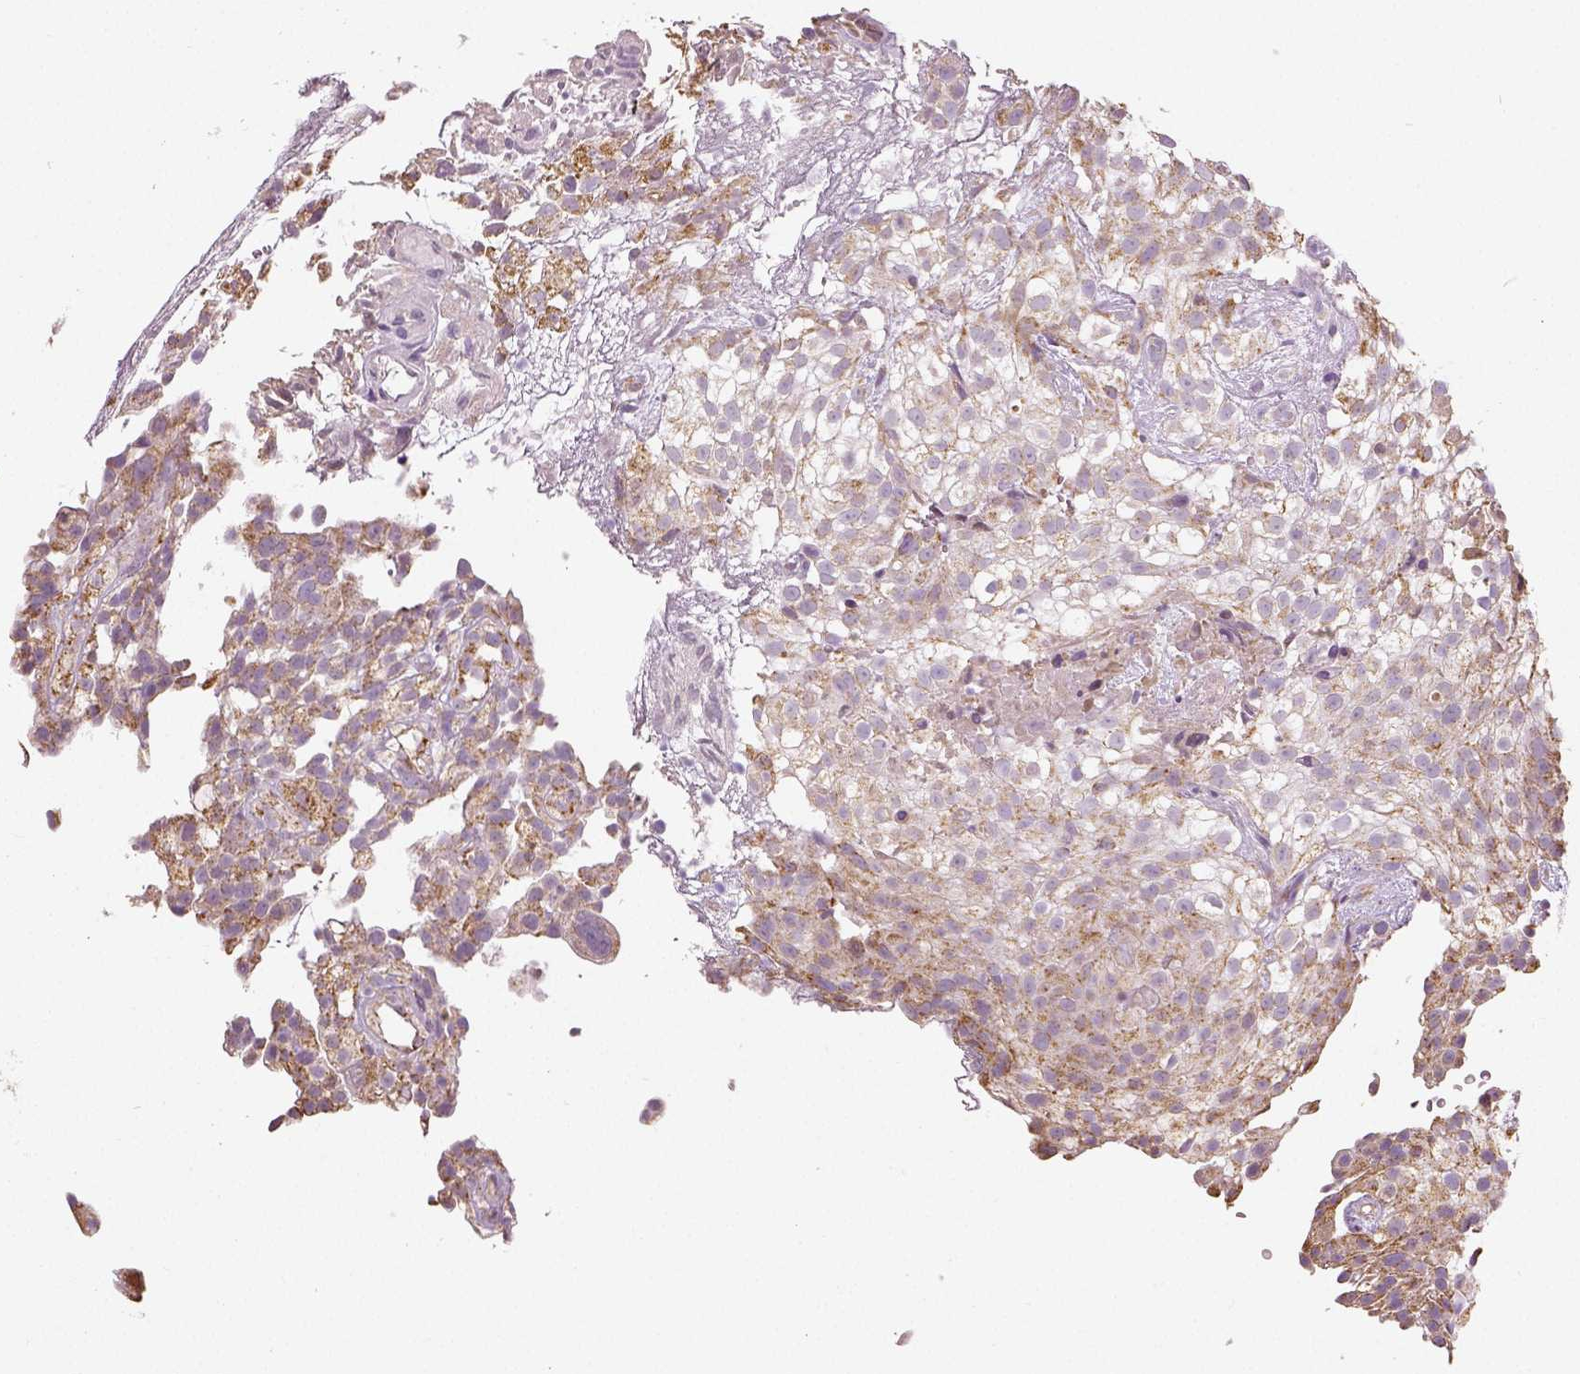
{"staining": {"intensity": "moderate", "quantity": ">75%", "location": "cytoplasmic/membranous"}, "tissue": "urothelial cancer", "cell_type": "Tumor cells", "image_type": "cancer", "snomed": [{"axis": "morphology", "description": "Urothelial carcinoma, High grade"}, {"axis": "topography", "description": "Urinary bladder"}], "caption": "Tumor cells exhibit moderate cytoplasmic/membranous expression in approximately >75% of cells in urothelial carcinoma (high-grade). (DAB (3,3'-diaminobenzidine) IHC, brown staining for protein, blue staining for nuclei).", "gene": "PGAM5", "patient": {"sex": "male", "age": 56}}